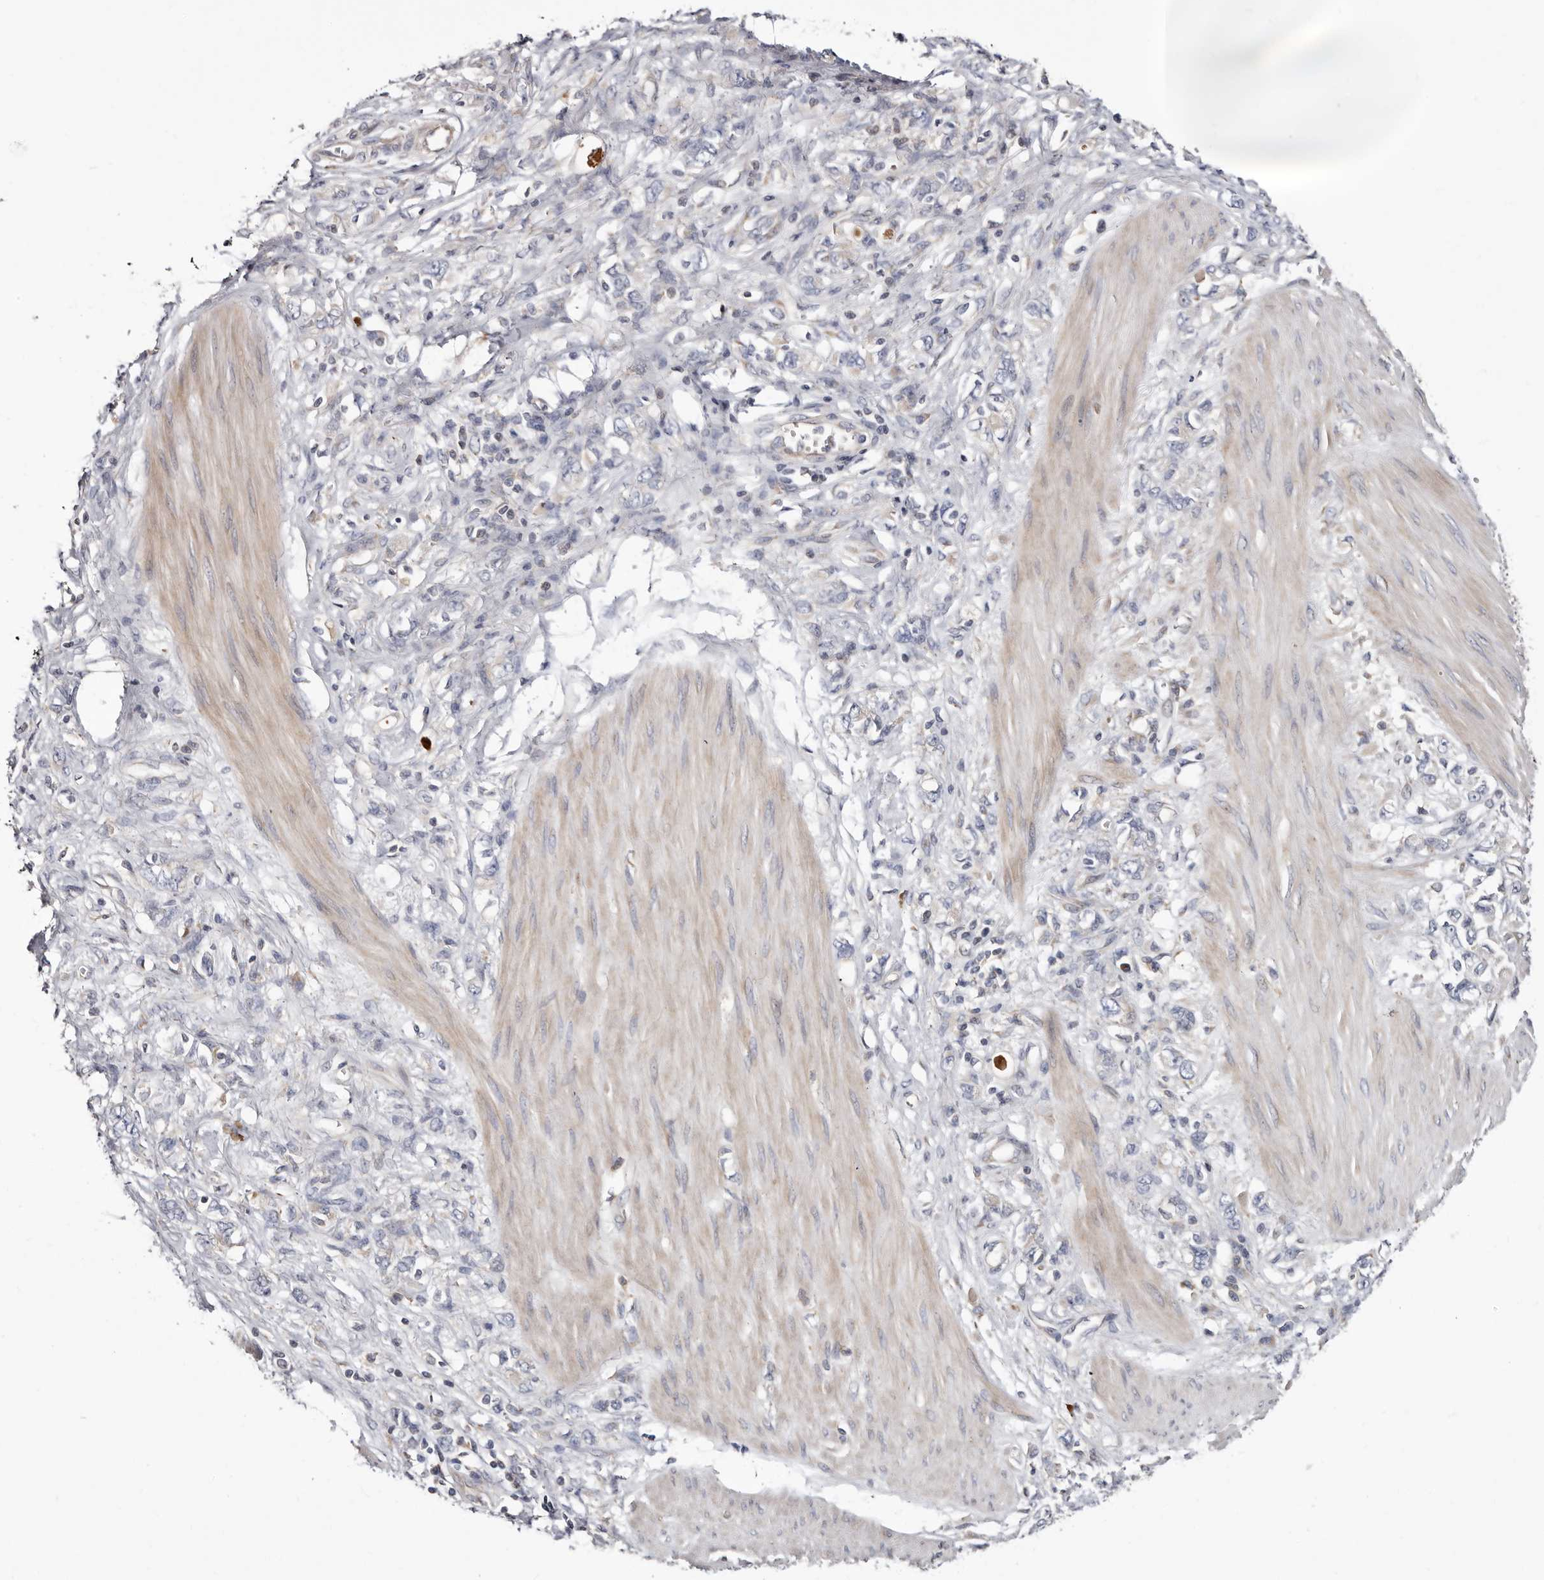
{"staining": {"intensity": "negative", "quantity": "none", "location": "none"}, "tissue": "stomach cancer", "cell_type": "Tumor cells", "image_type": "cancer", "snomed": [{"axis": "morphology", "description": "Adenocarcinoma, NOS"}, {"axis": "topography", "description": "Stomach"}], "caption": "IHC of stomach cancer (adenocarcinoma) displays no staining in tumor cells.", "gene": "ASIC5", "patient": {"sex": "female", "age": 76}}